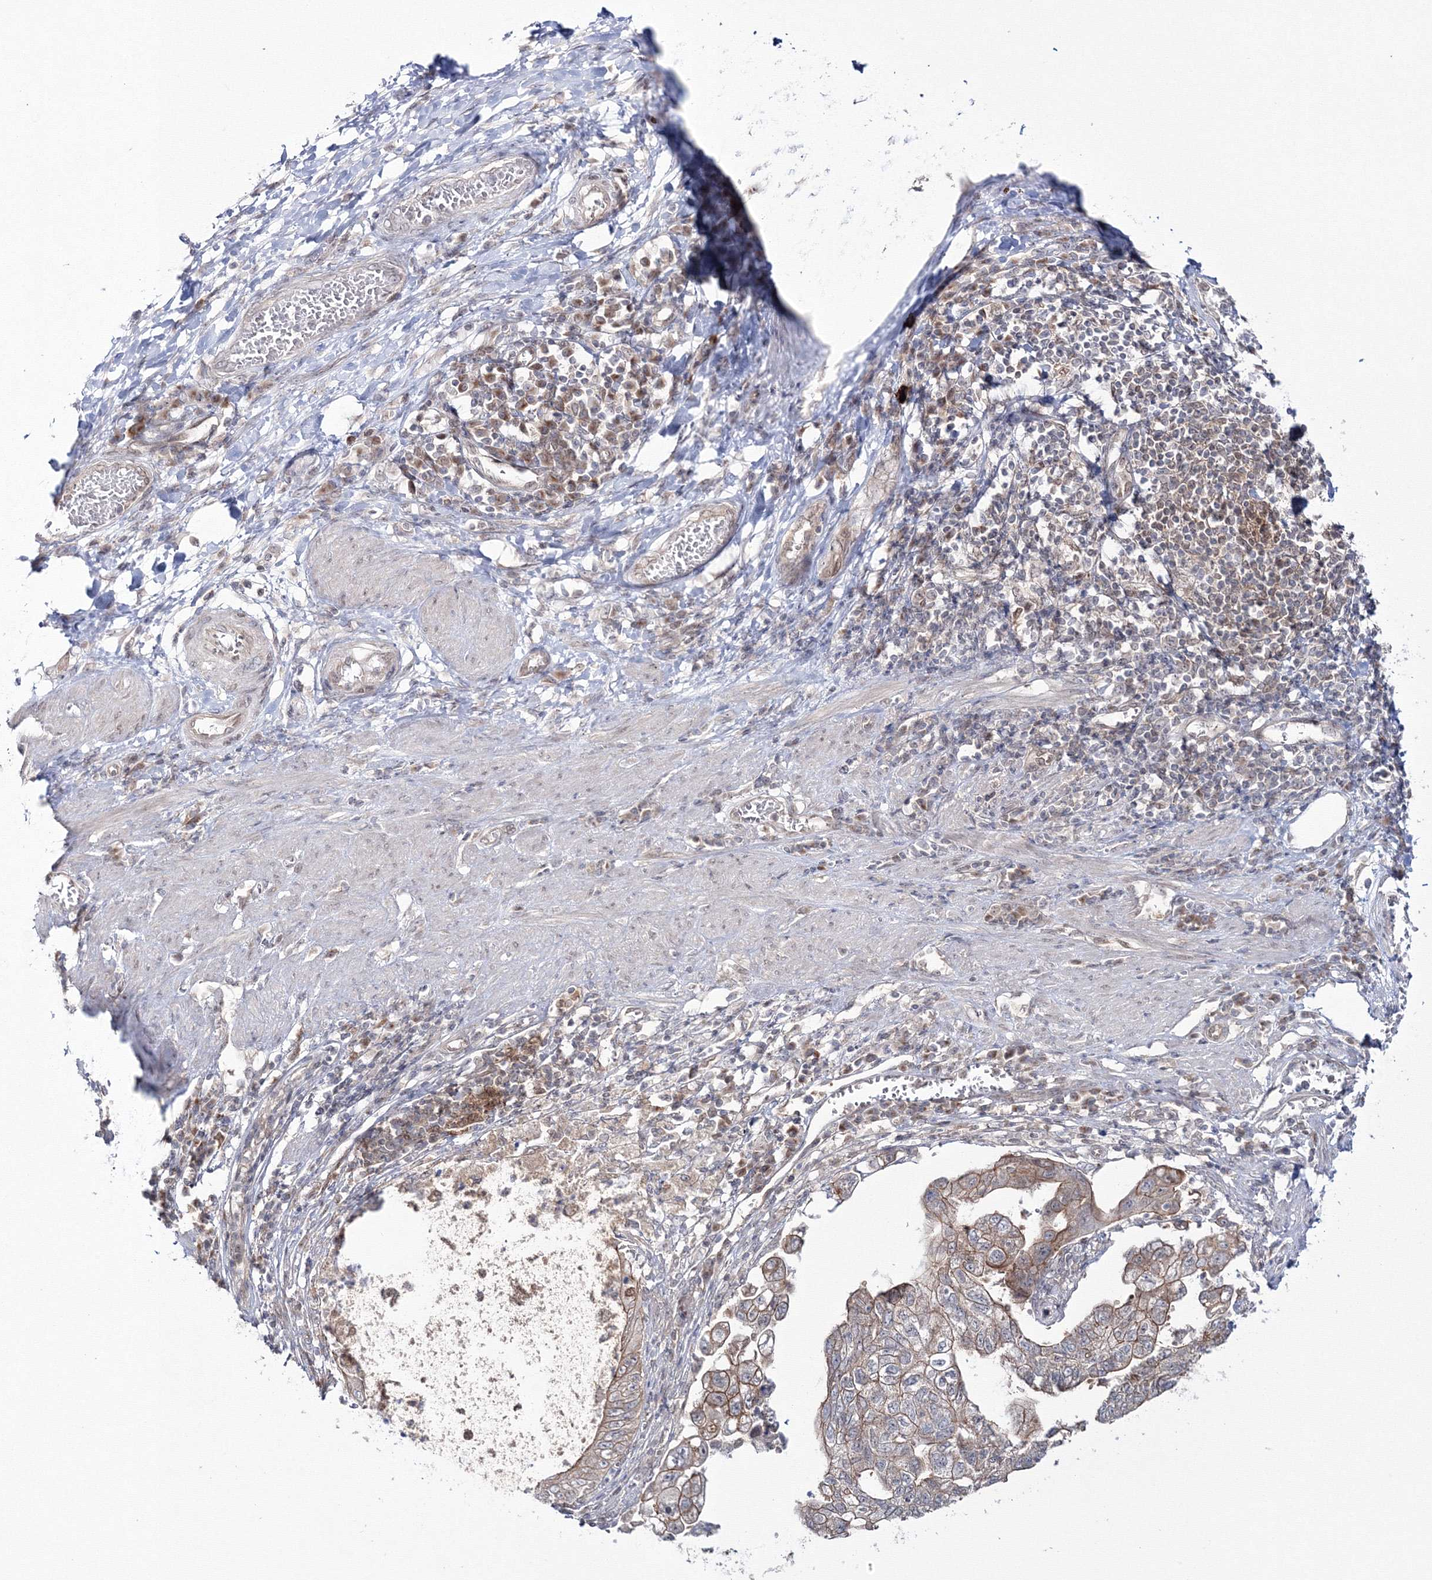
{"staining": {"intensity": "moderate", "quantity": ">75%", "location": "cytoplasmic/membranous"}, "tissue": "stomach cancer", "cell_type": "Tumor cells", "image_type": "cancer", "snomed": [{"axis": "morphology", "description": "Adenocarcinoma, NOS"}, {"axis": "topography", "description": "Stomach"}], "caption": "Immunohistochemistry photomicrograph of stomach cancer stained for a protein (brown), which displays medium levels of moderate cytoplasmic/membranous positivity in about >75% of tumor cells.", "gene": "ZFAND6", "patient": {"sex": "male", "age": 59}}